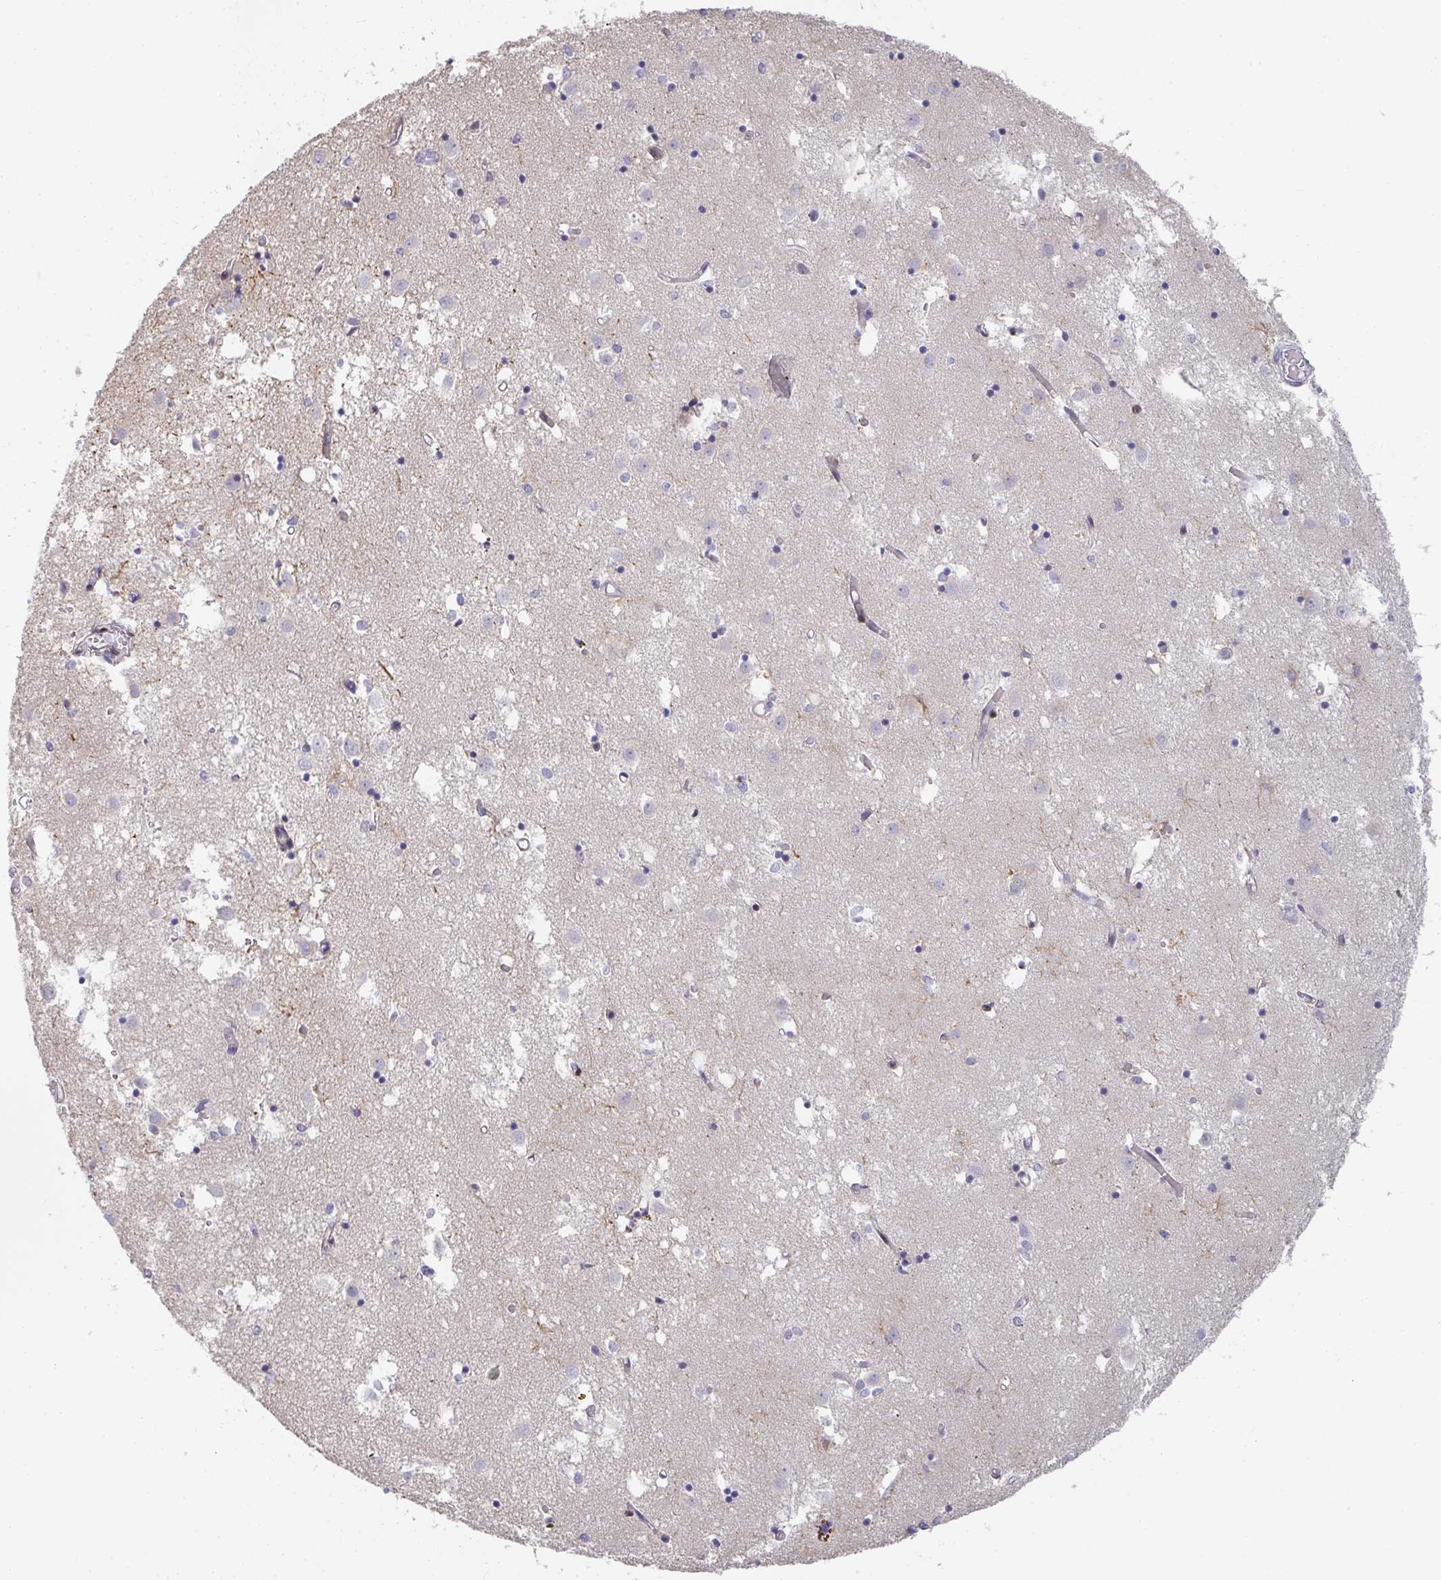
{"staining": {"intensity": "negative", "quantity": "none", "location": "none"}, "tissue": "caudate", "cell_type": "Glial cells", "image_type": "normal", "snomed": [{"axis": "morphology", "description": "Normal tissue, NOS"}, {"axis": "topography", "description": "Lateral ventricle wall"}], "caption": "Immunohistochemistry micrograph of unremarkable caudate stained for a protein (brown), which reveals no staining in glial cells. The staining is performed using DAB (3,3'-diaminobenzidine) brown chromogen with nuclei counter-stained in using hematoxylin.", "gene": "ZIC3", "patient": {"sex": "male", "age": 70}}